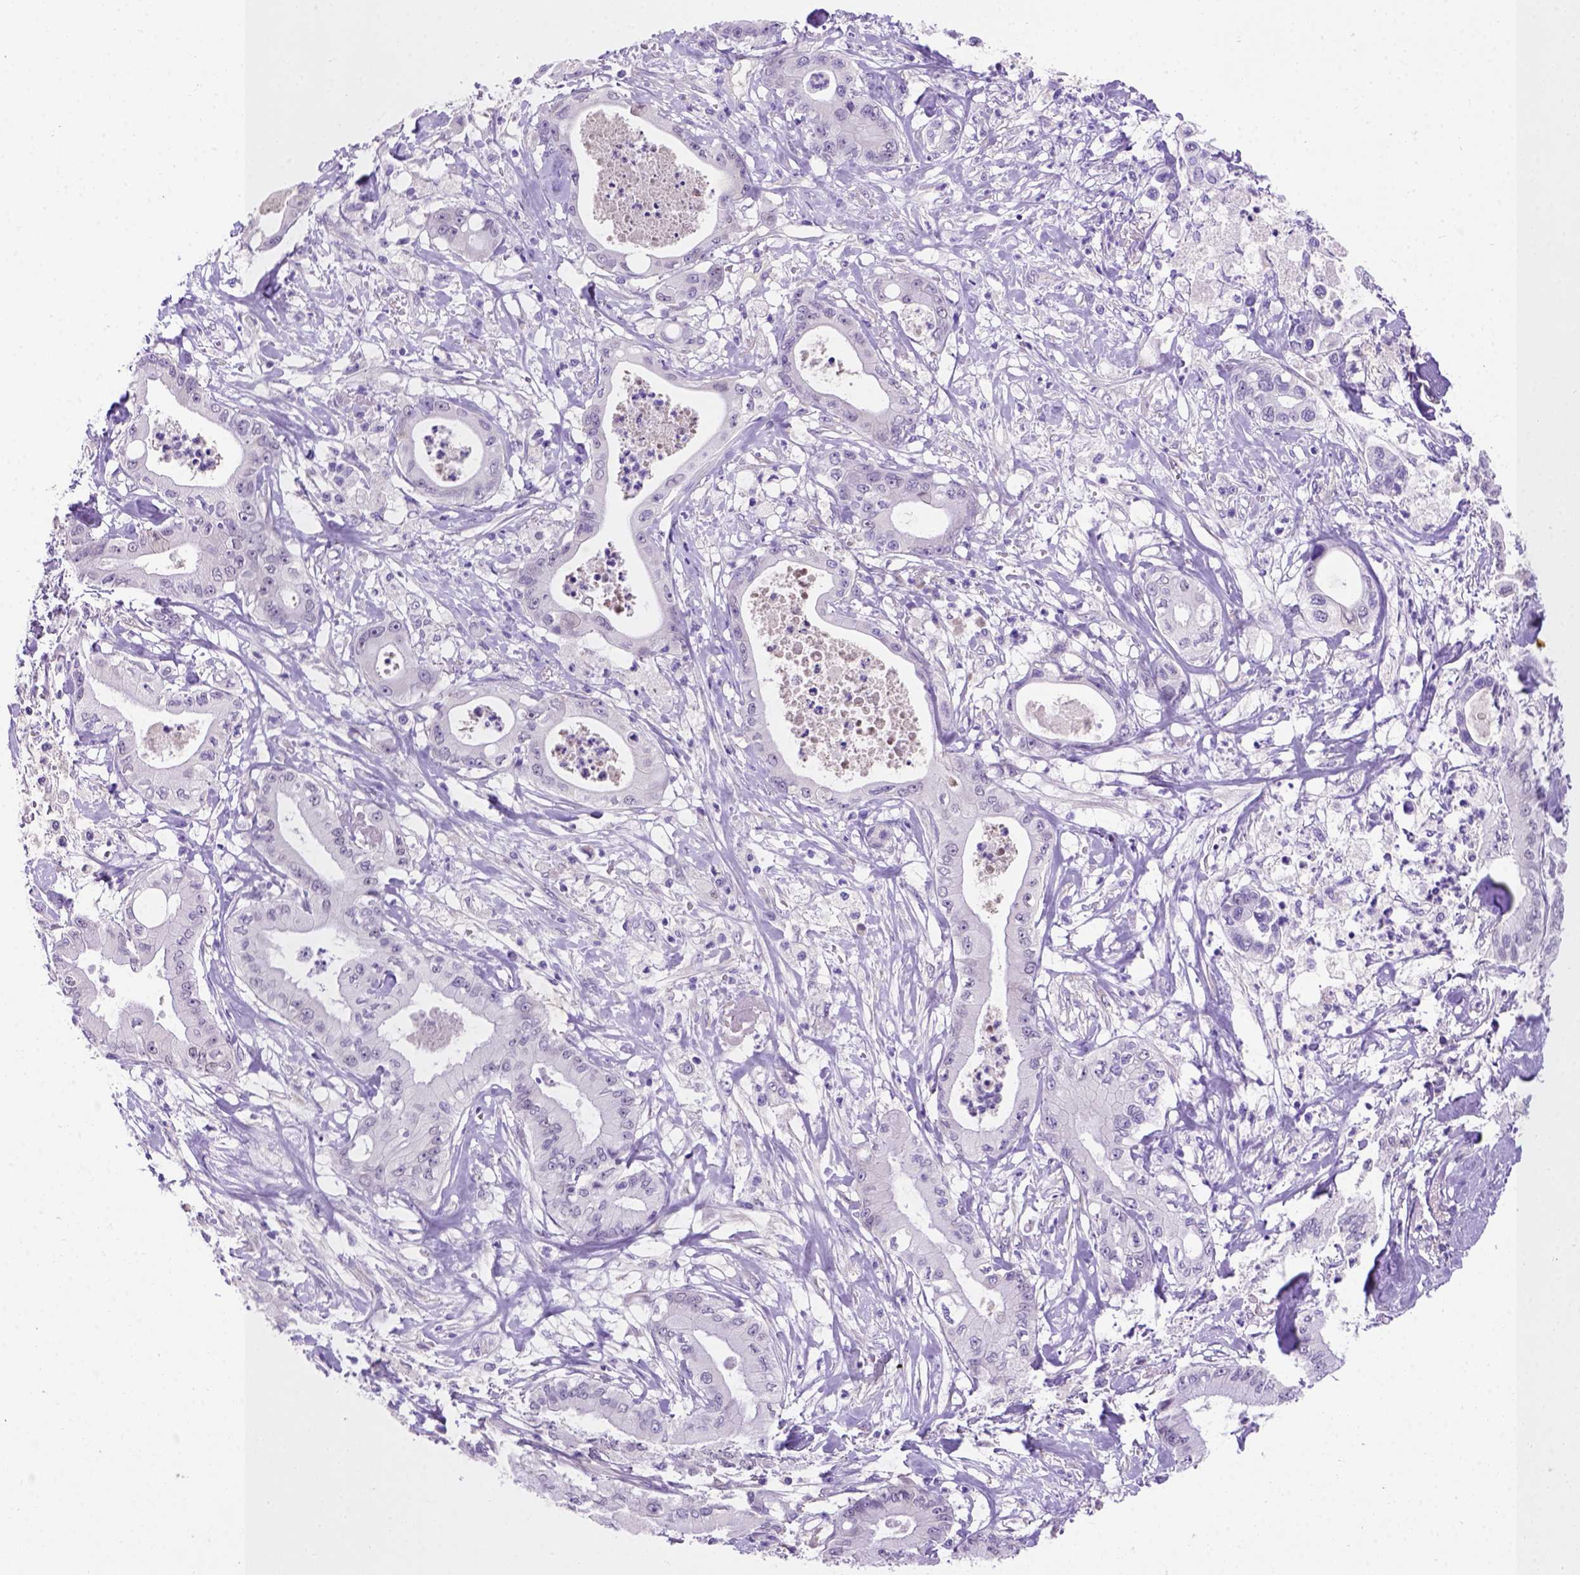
{"staining": {"intensity": "negative", "quantity": "none", "location": "none"}, "tissue": "pancreatic cancer", "cell_type": "Tumor cells", "image_type": "cancer", "snomed": [{"axis": "morphology", "description": "Adenocarcinoma, NOS"}, {"axis": "topography", "description": "Pancreas"}], "caption": "Immunohistochemical staining of pancreatic adenocarcinoma exhibits no significant expression in tumor cells. (Stains: DAB (3,3'-diaminobenzidine) immunohistochemistry (IHC) with hematoxylin counter stain, Microscopy: brightfield microscopy at high magnification).", "gene": "FAM81B", "patient": {"sex": "male", "age": 71}}